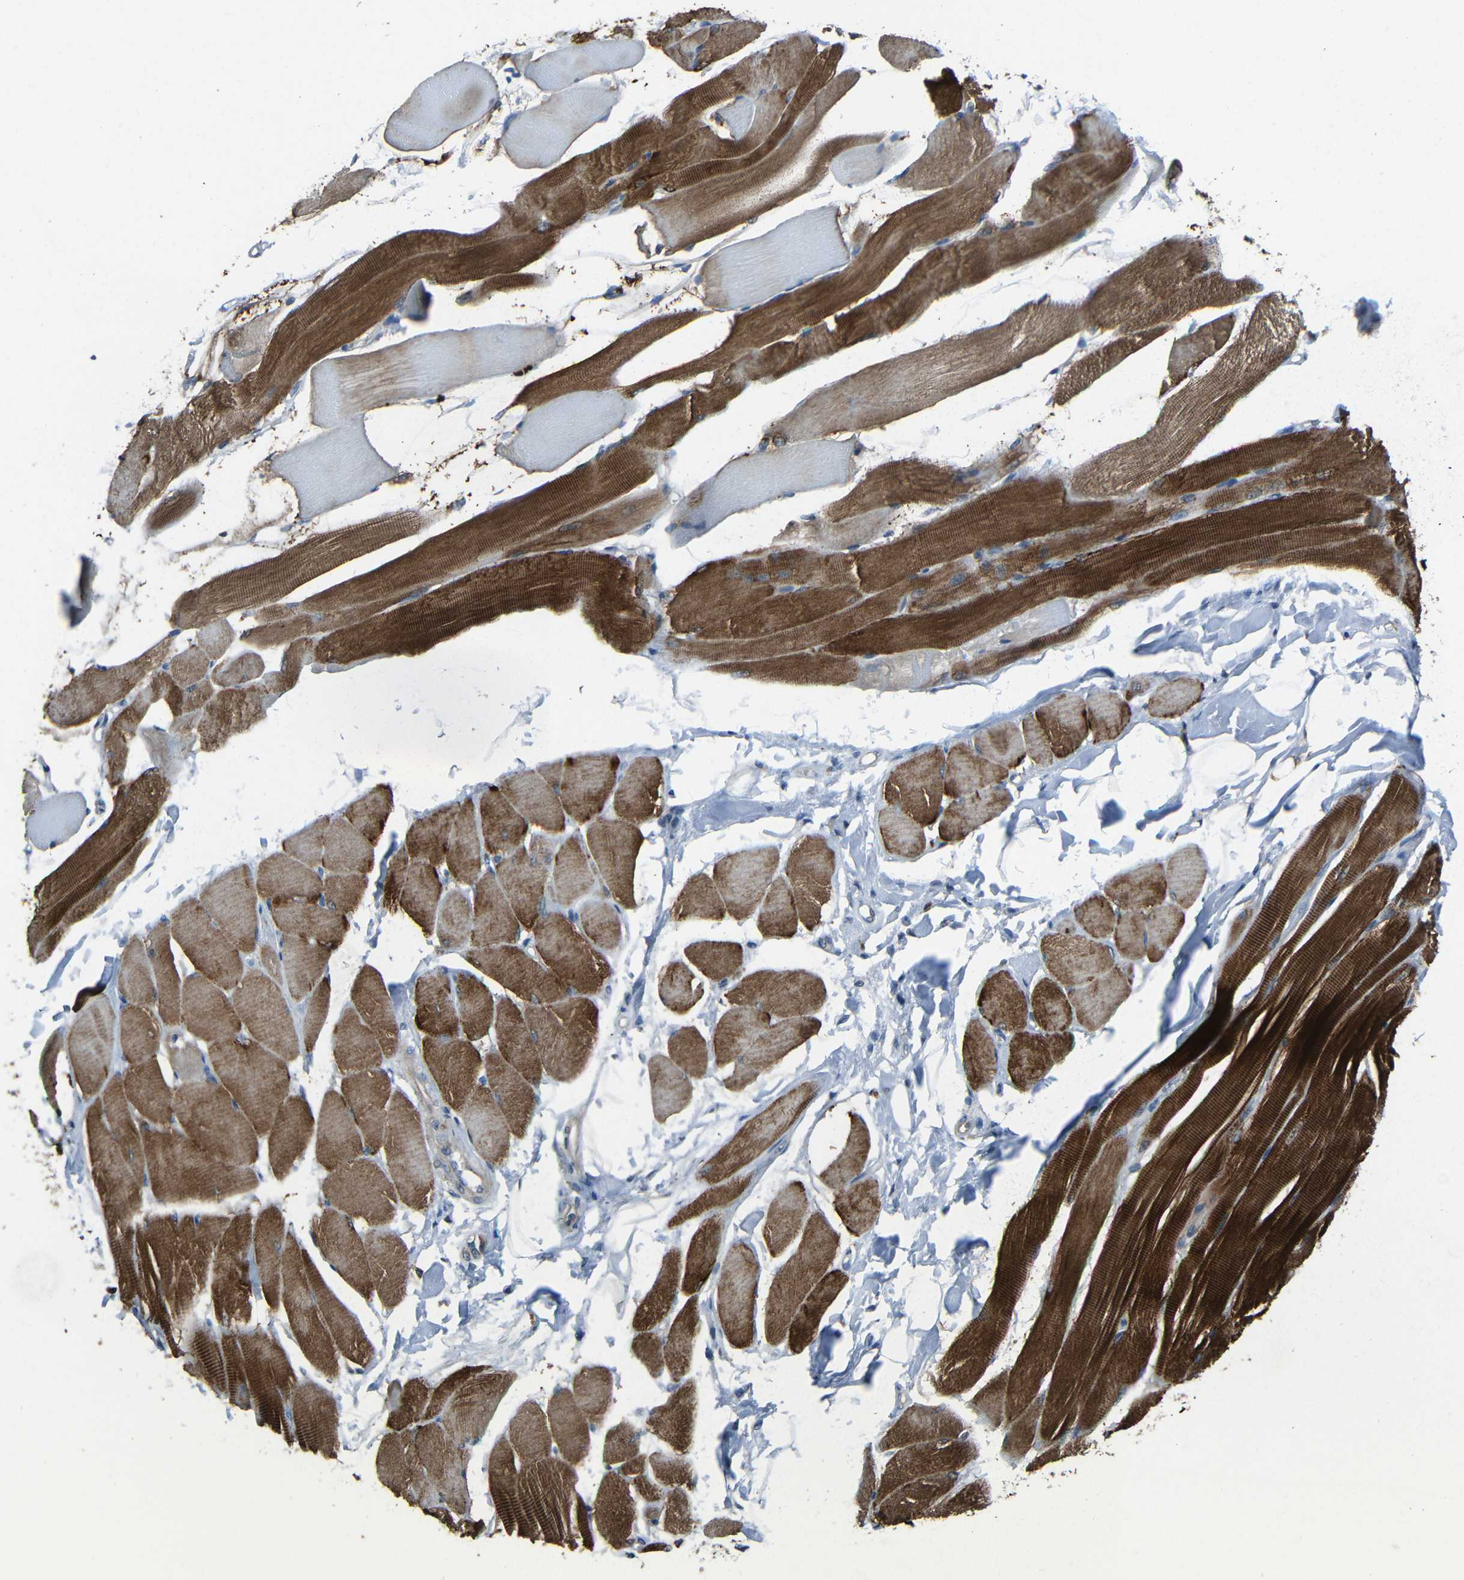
{"staining": {"intensity": "strong", "quantity": "25%-75%", "location": "cytoplasmic/membranous"}, "tissue": "skeletal muscle", "cell_type": "Myocytes", "image_type": "normal", "snomed": [{"axis": "morphology", "description": "Normal tissue, NOS"}, {"axis": "topography", "description": "Skeletal muscle"}, {"axis": "topography", "description": "Peripheral nerve tissue"}], "caption": "Immunohistochemistry (IHC) of benign human skeletal muscle shows high levels of strong cytoplasmic/membranous staining in about 25%-75% of myocytes.", "gene": "STBD1", "patient": {"sex": "female", "age": 84}}